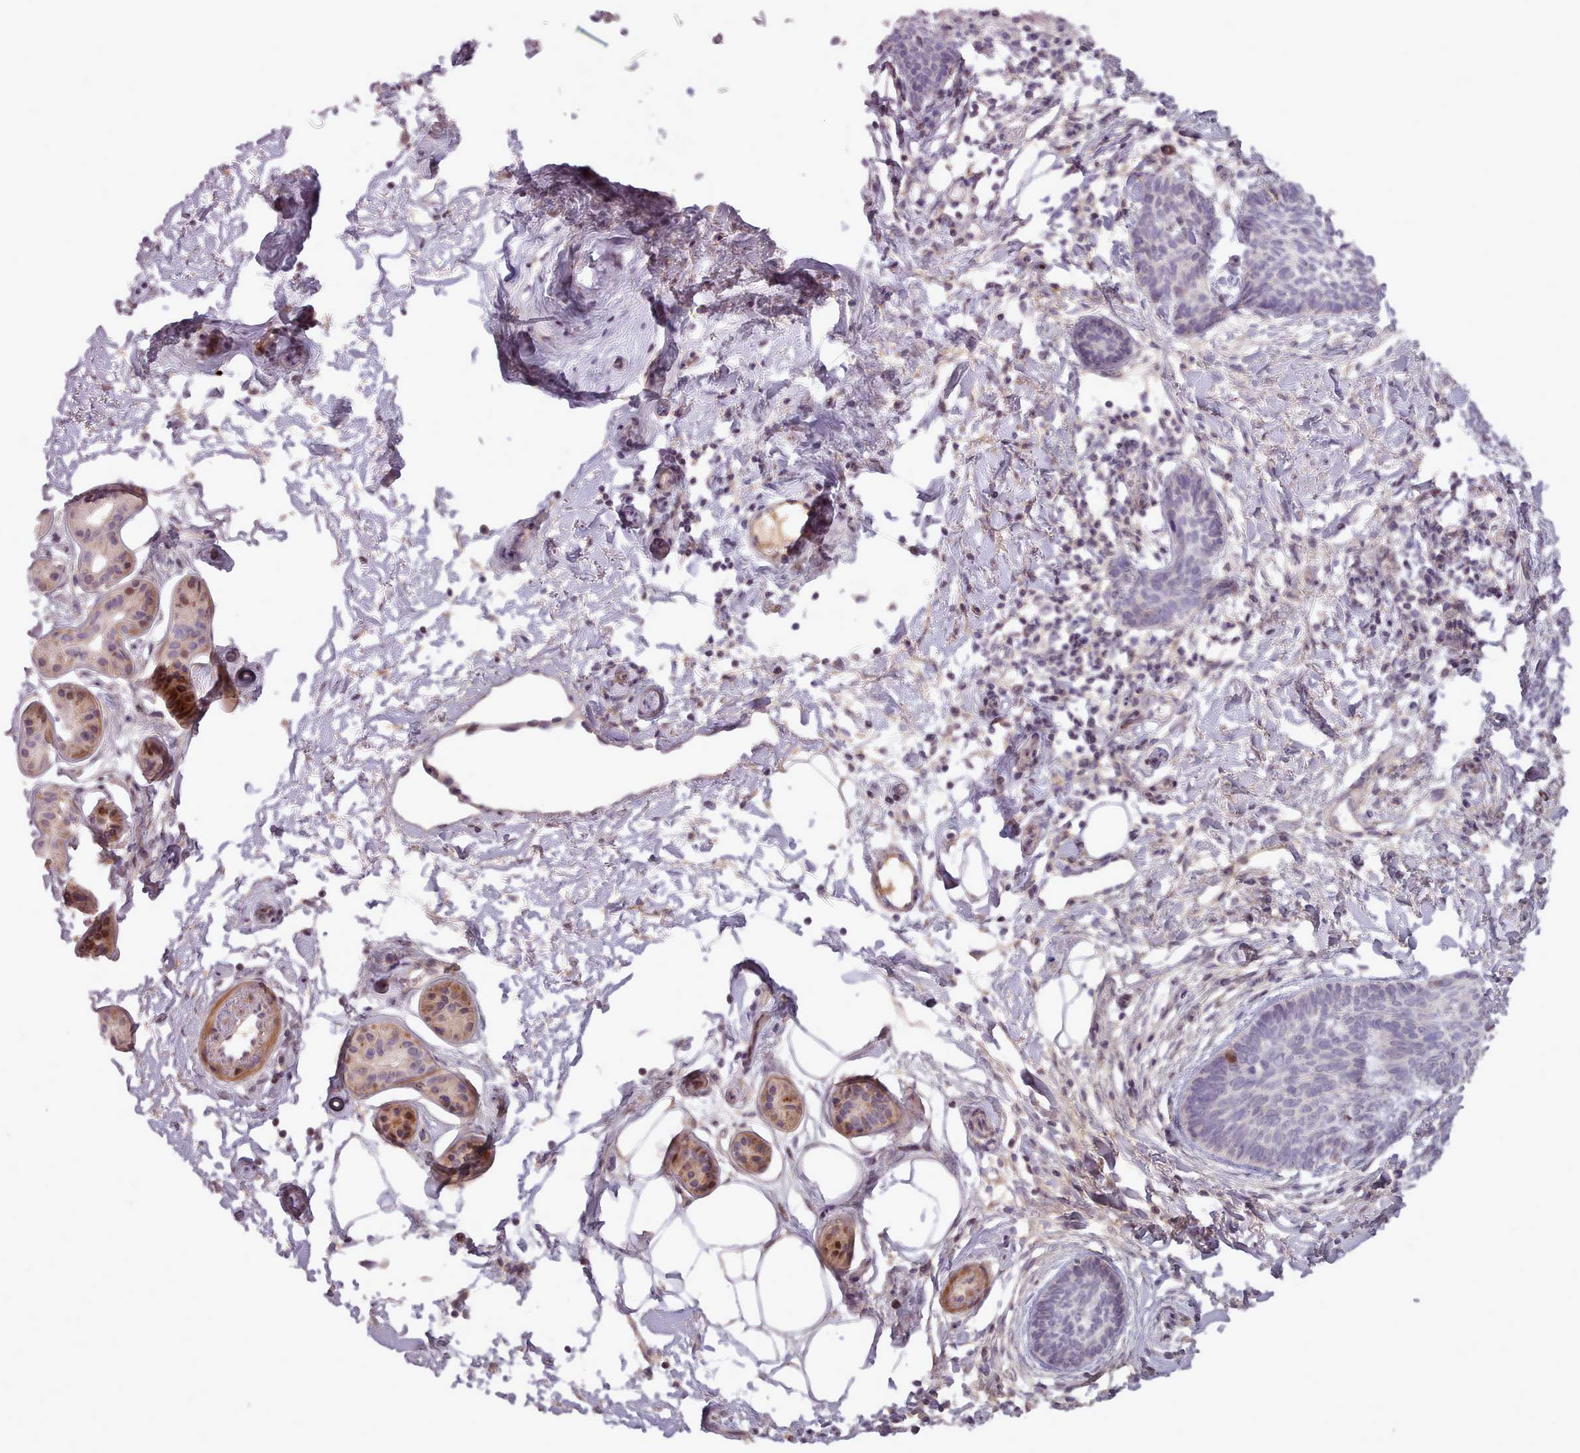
{"staining": {"intensity": "negative", "quantity": "none", "location": "none"}, "tissue": "skin cancer", "cell_type": "Tumor cells", "image_type": "cancer", "snomed": [{"axis": "morphology", "description": "Basal cell carcinoma"}, {"axis": "topography", "description": "Skin"}], "caption": "Tumor cells are negative for brown protein staining in skin cancer (basal cell carcinoma). (Brightfield microscopy of DAB (3,3'-diaminobenzidine) immunohistochemistry at high magnification).", "gene": "LEFTY2", "patient": {"sex": "female", "age": 81}}